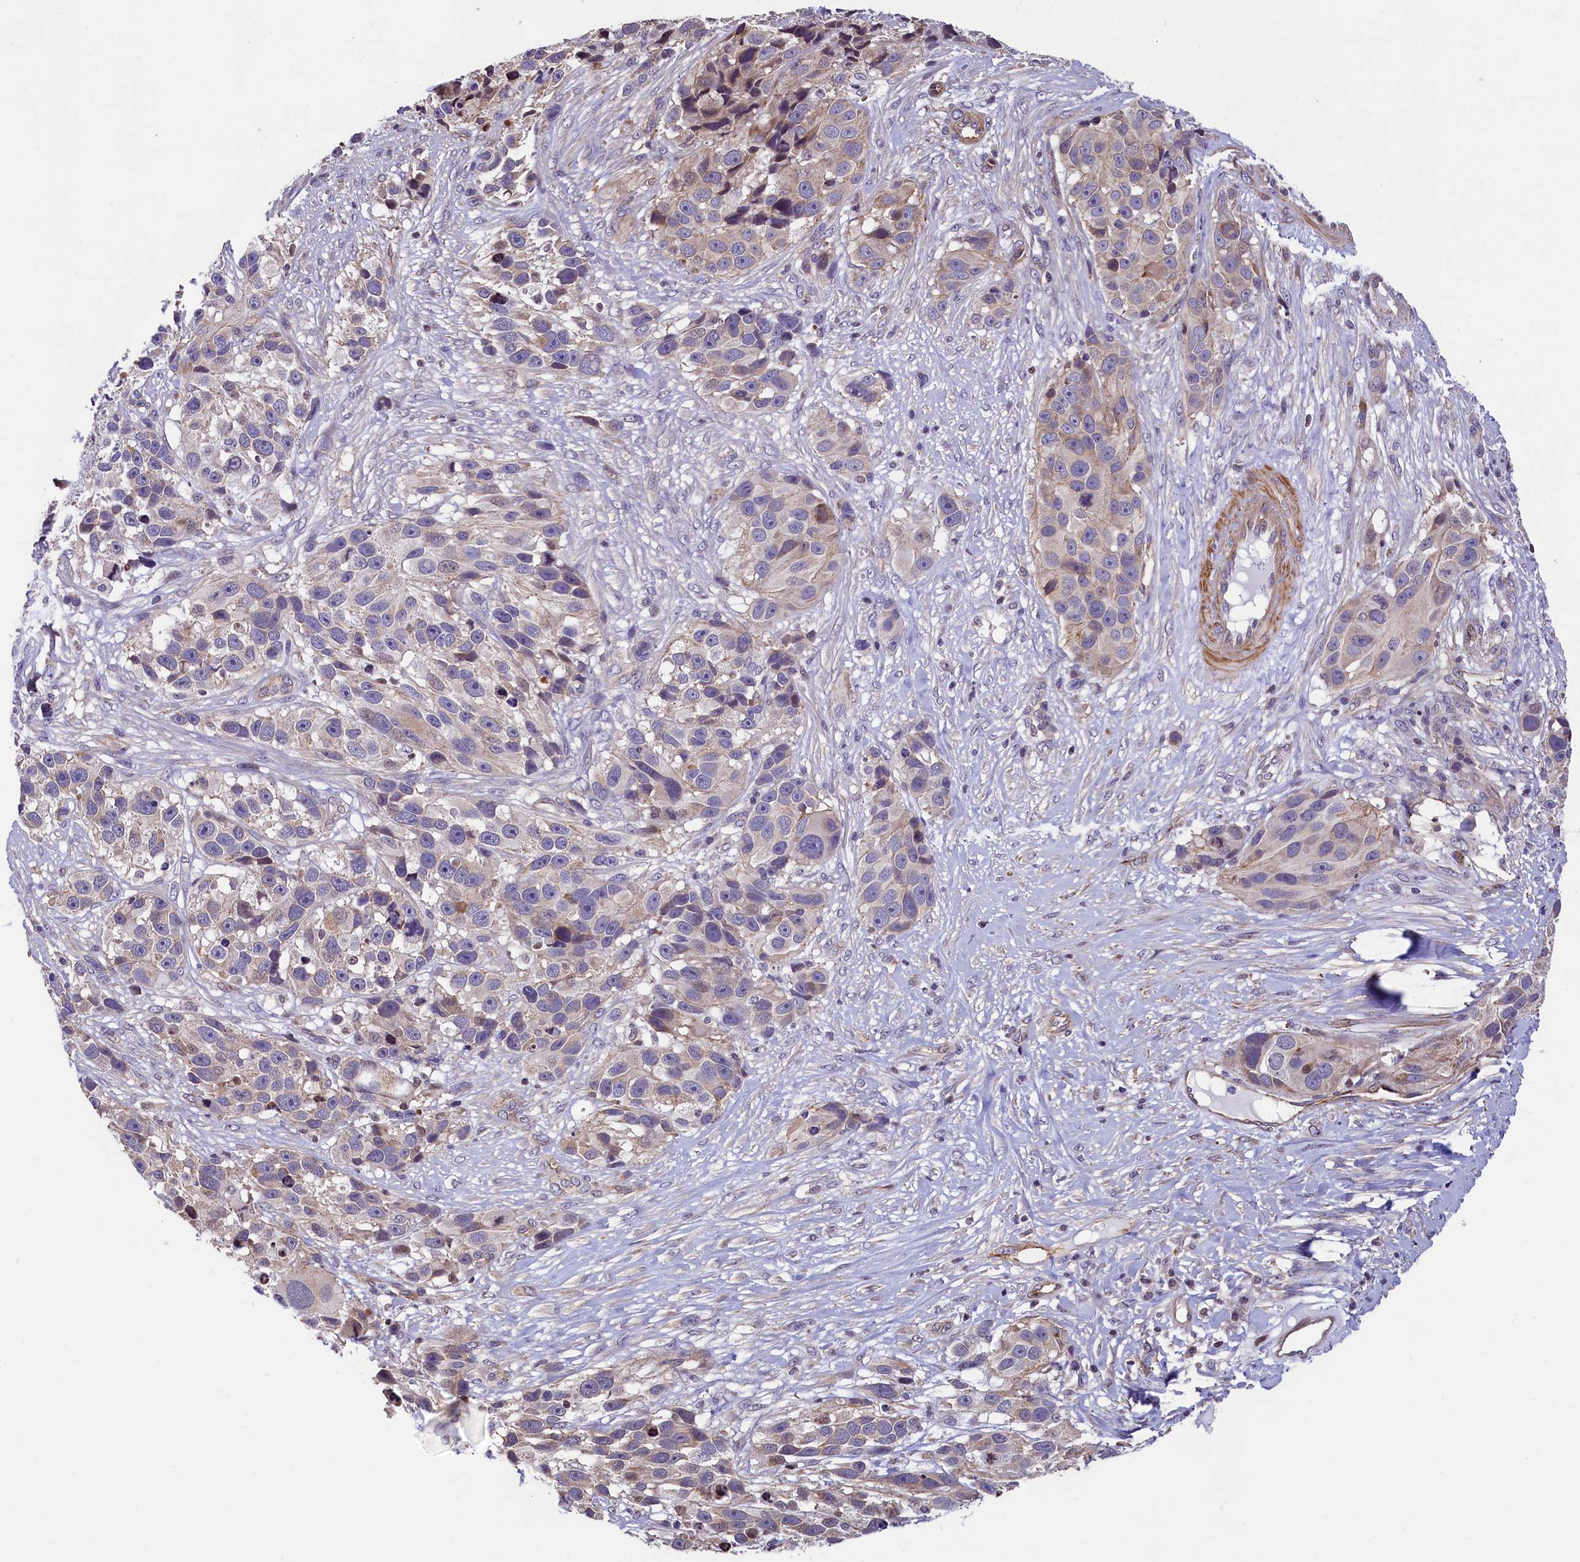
{"staining": {"intensity": "weak", "quantity": "25%-75%", "location": "cytoplasmic/membranous"}, "tissue": "melanoma", "cell_type": "Tumor cells", "image_type": "cancer", "snomed": [{"axis": "morphology", "description": "Malignant melanoma, NOS"}, {"axis": "topography", "description": "Skin"}], "caption": "Weak cytoplasmic/membranous positivity for a protein is identified in approximately 25%-75% of tumor cells of malignant melanoma using immunohistochemistry.", "gene": "ZNF2", "patient": {"sex": "male", "age": 84}}